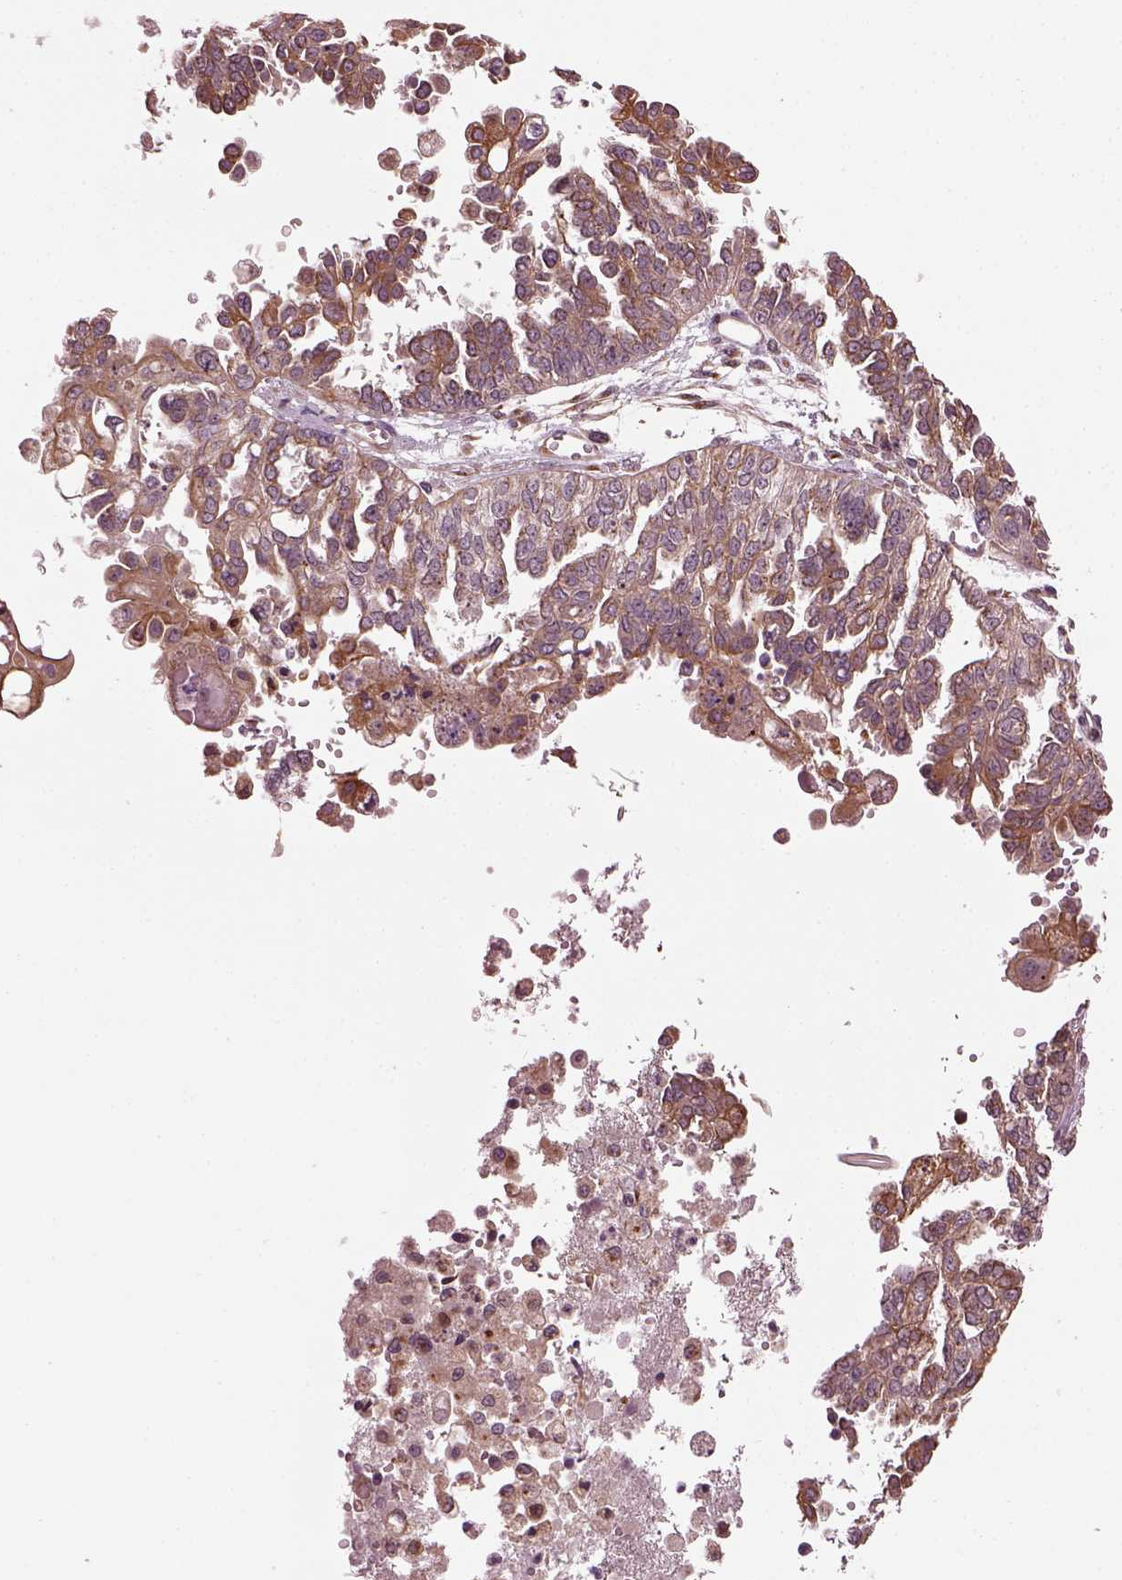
{"staining": {"intensity": "moderate", "quantity": "25%-75%", "location": "cytoplasmic/membranous"}, "tissue": "ovarian cancer", "cell_type": "Tumor cells", "image_type": "cancer", "snomed": [{"axis": "morphology", "description": "Cystadenocarcinoma, serous, NOS"}, {"axis": "topography", "description": "Ovary"}], "caption": "An image showing moderate cytoplasmic/membranous staining in about 25%-75% of tumor cells in serous cystadenocarcinoma (ovarian), as visualized by brown immunohistochemical staining.", "gene": "RUFY3", "patient": {"sex": "female", "age": 53}}